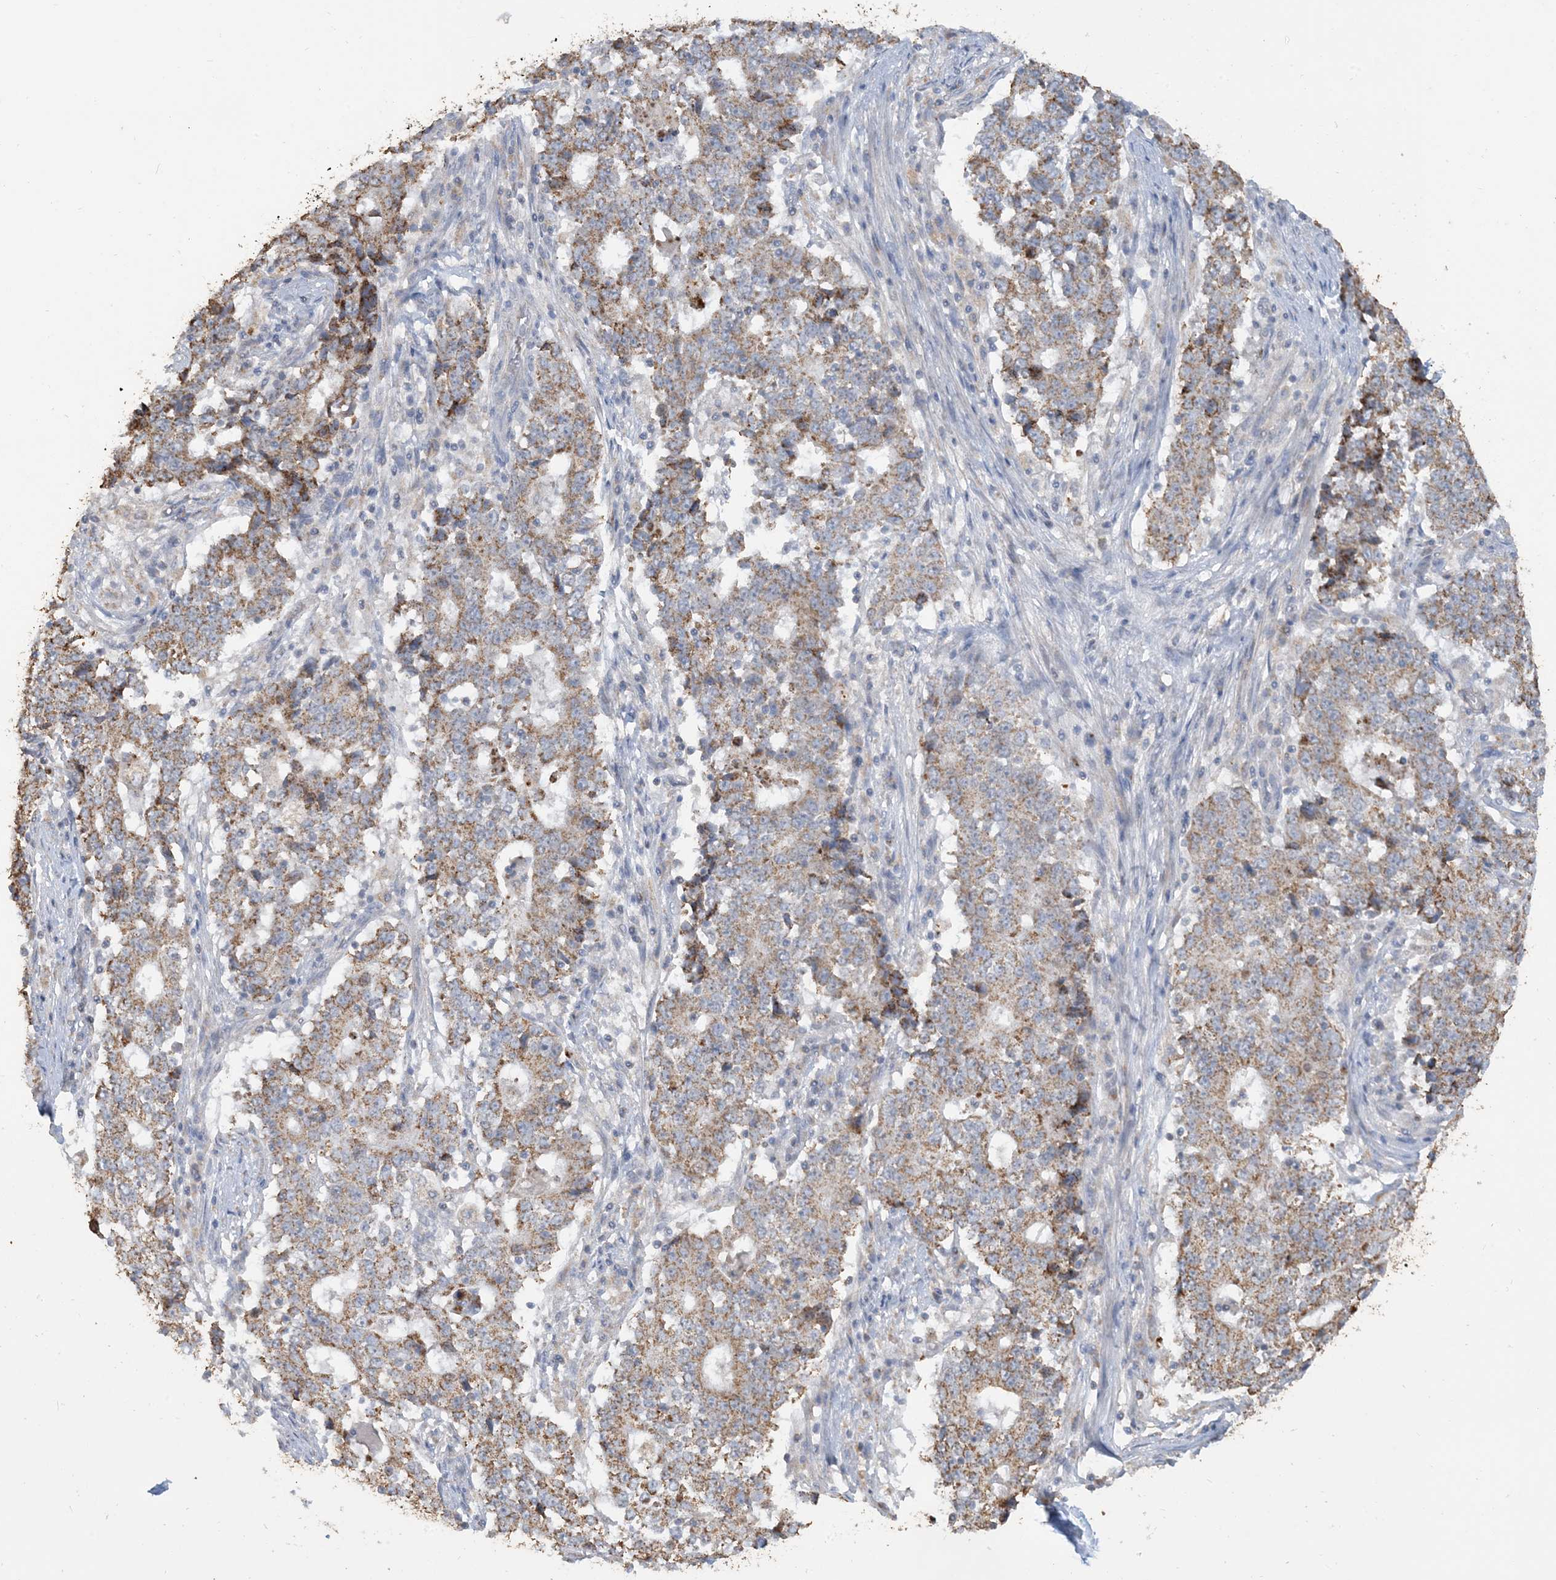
{"staining": {"intensity": "moderate", "quantity": ">75%", "location": "cytoplasmic/membranous"}, "tissue": "stomach cancer", "cell_type": "Tumor cells", "image_type": "cancer", "snomed": [{"axis": "morphology", "description": "Adenocarcinoma, NOS"}, {"axis": "topography", "description": "Stomach"}], "caption": "IHC micrograph of adenocarcinoma (stomach) stained for a protein (brown), which shows medium levels of moderate cytoplasmic/membranous expression in approximately >75% of tumor cells.", "gene": "SFMBT2", "patient": {"sex": "male", "age": 59}}